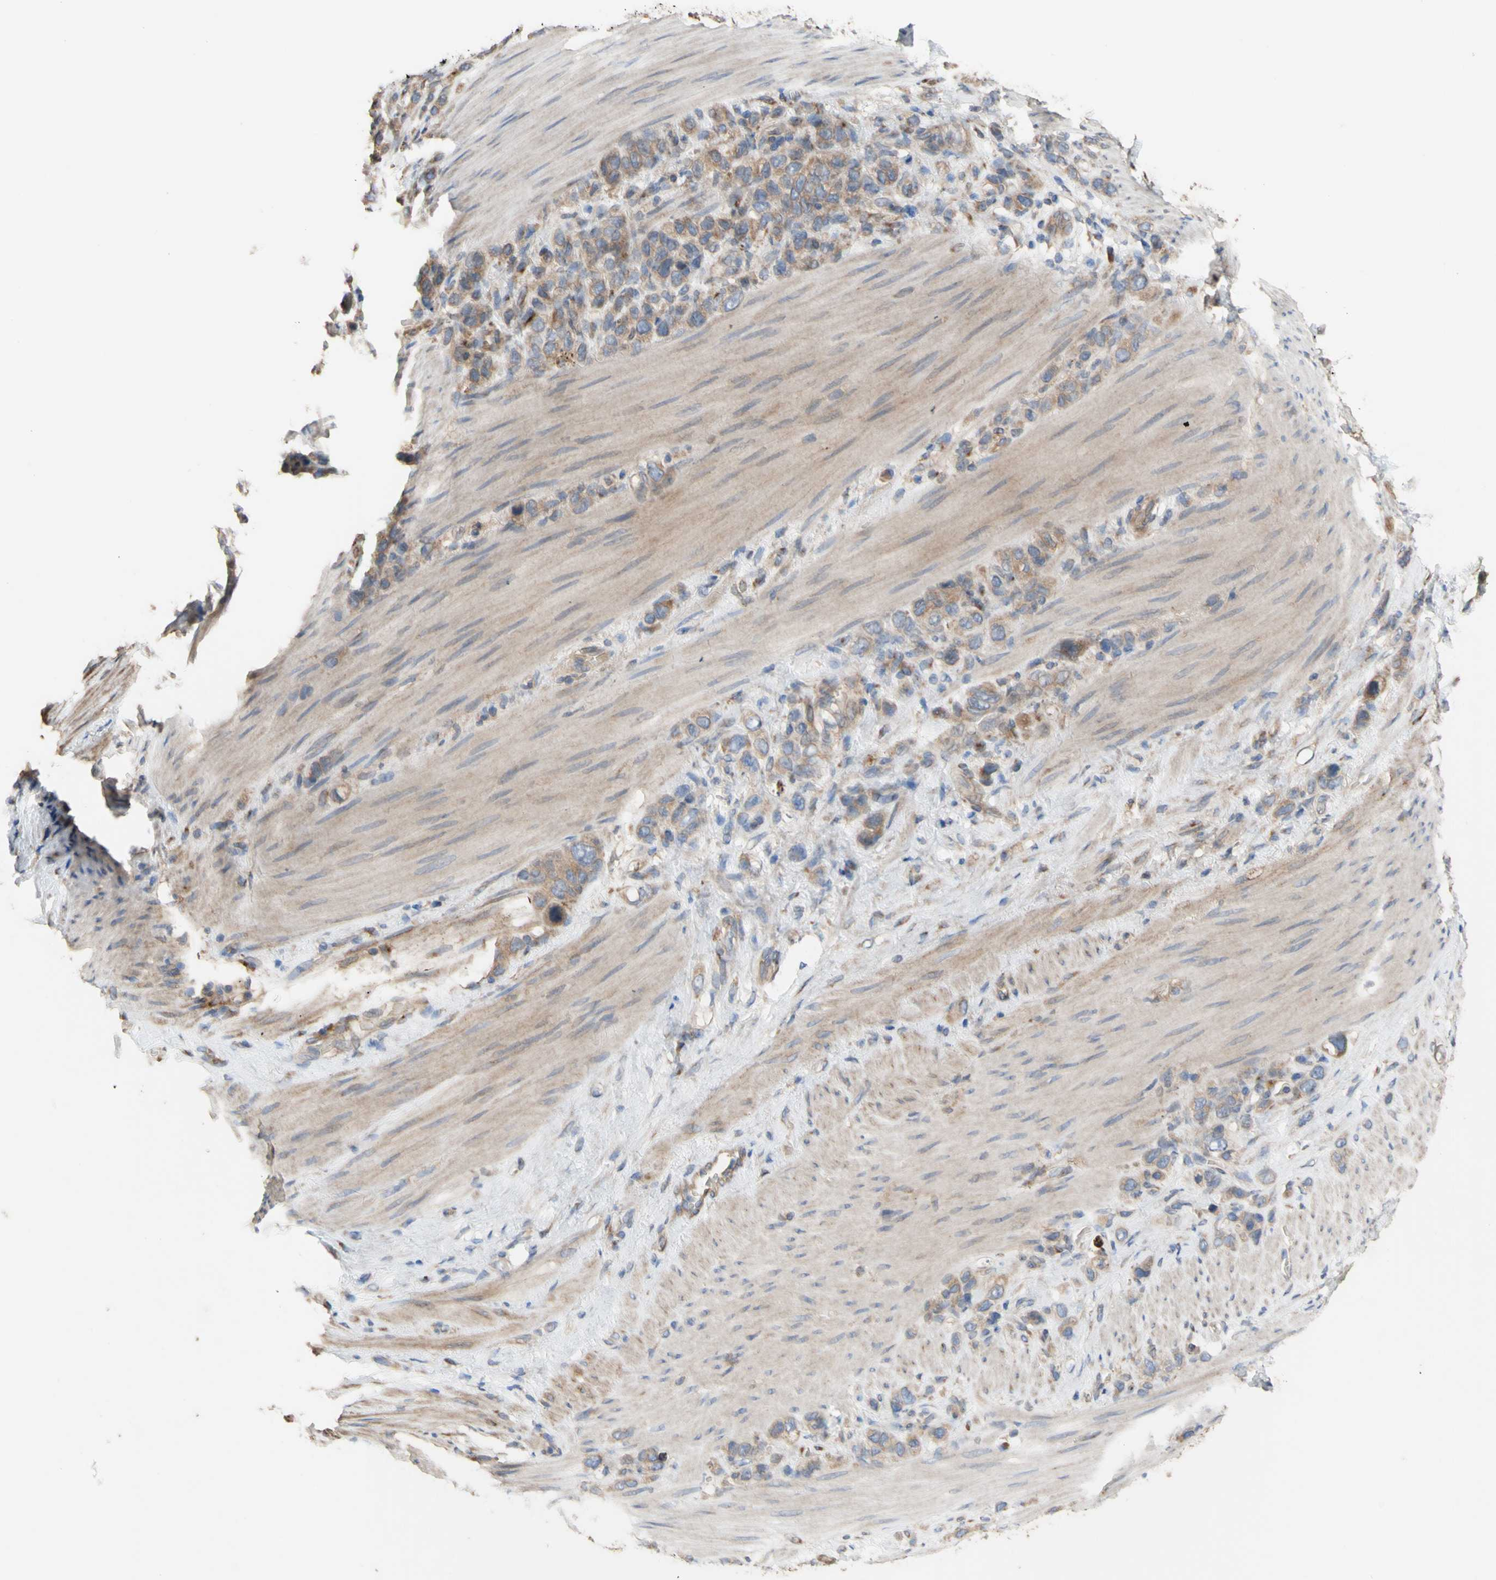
{"staining": {"intensity": "weak", "quantity": ">75%", "location": "cytoplasmic/membranous"}, "tissue": "stomach cancer", "cell_type": "Tumor cells", "image_type": "cancer", "snomed": [{"axis": "morphology", "description": "Adenocarcinoma, NOS"}, {"axis": "morphology", "description": "Adenocarcinoma, High grade"}, {"axis": "topography", "description": "Stomach, upper"}, {"axis": "topography", "description": "Stomach, lower"}], "caption": "Protein expression analysis of stomach cancer shows weak cytoplasmic/membranous staining in about >75% of tumor cells. Using DAB (brown) and hematoxylin (blue) stains, captured at high magnification using brightfield microscopy.", "gene": "NECTIN3", "patient": {"sex": "female", "age": 65}}